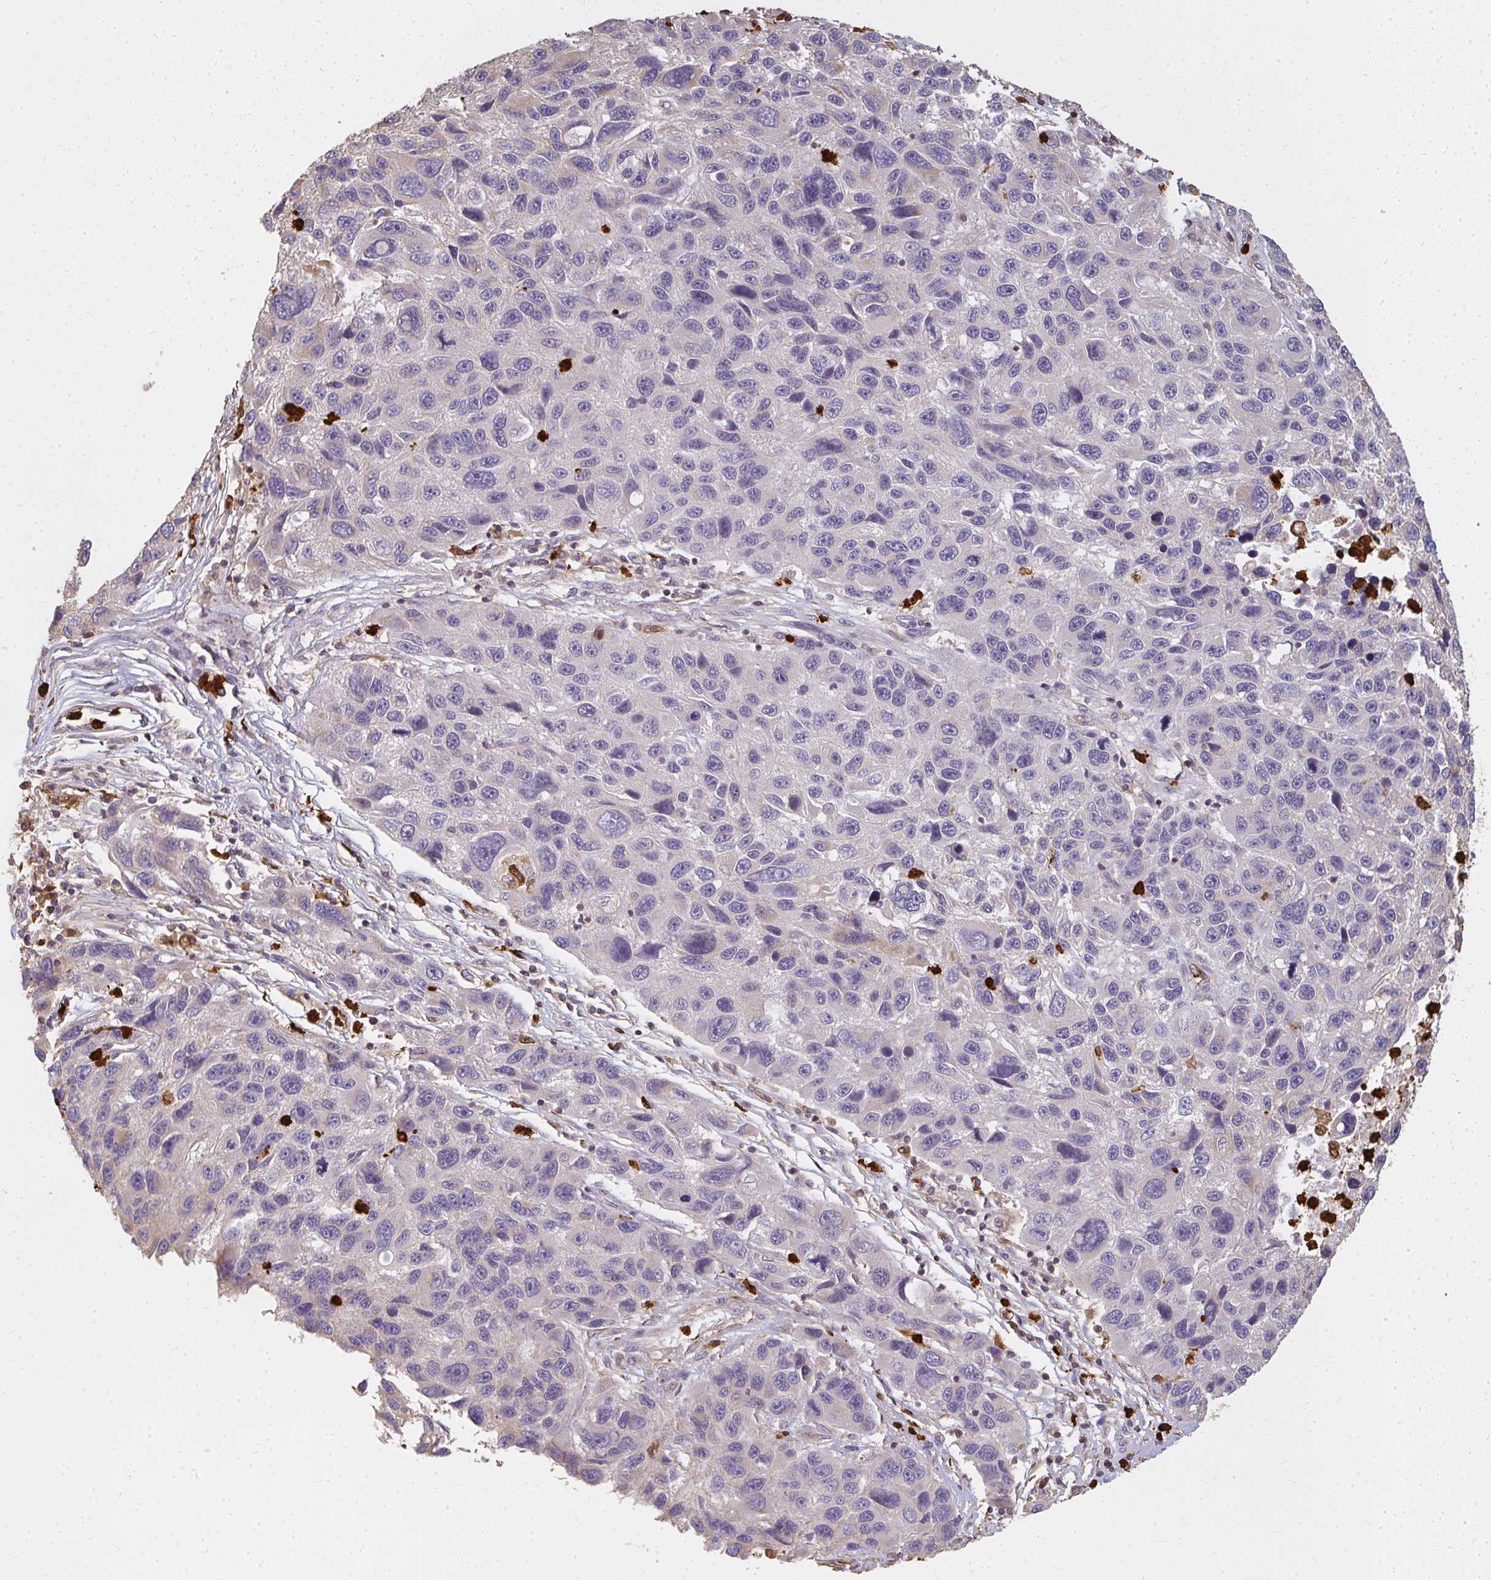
{"staining": {"intensity": "negative", "quantity": "none", "location": "none"}, "tissue": "melanoma", "cell_type": "Tumor cells", "image_type": "cancer", "snomed": [{"axis": "morphology", "description": "Malignant melanoma, NOS"}, {"axis": "topography", "description": "Skin"}], "caption": "An immunohistochemistry (IHC) image of malignant melanoma is shown. There is no staining in tumor cells of malignant melanoma. (Immunohistochemistry (ihc), brightfield microscopy, high magnification).", "gene": "CNTRL", "patient": {"sex": "male", "age": 53}}